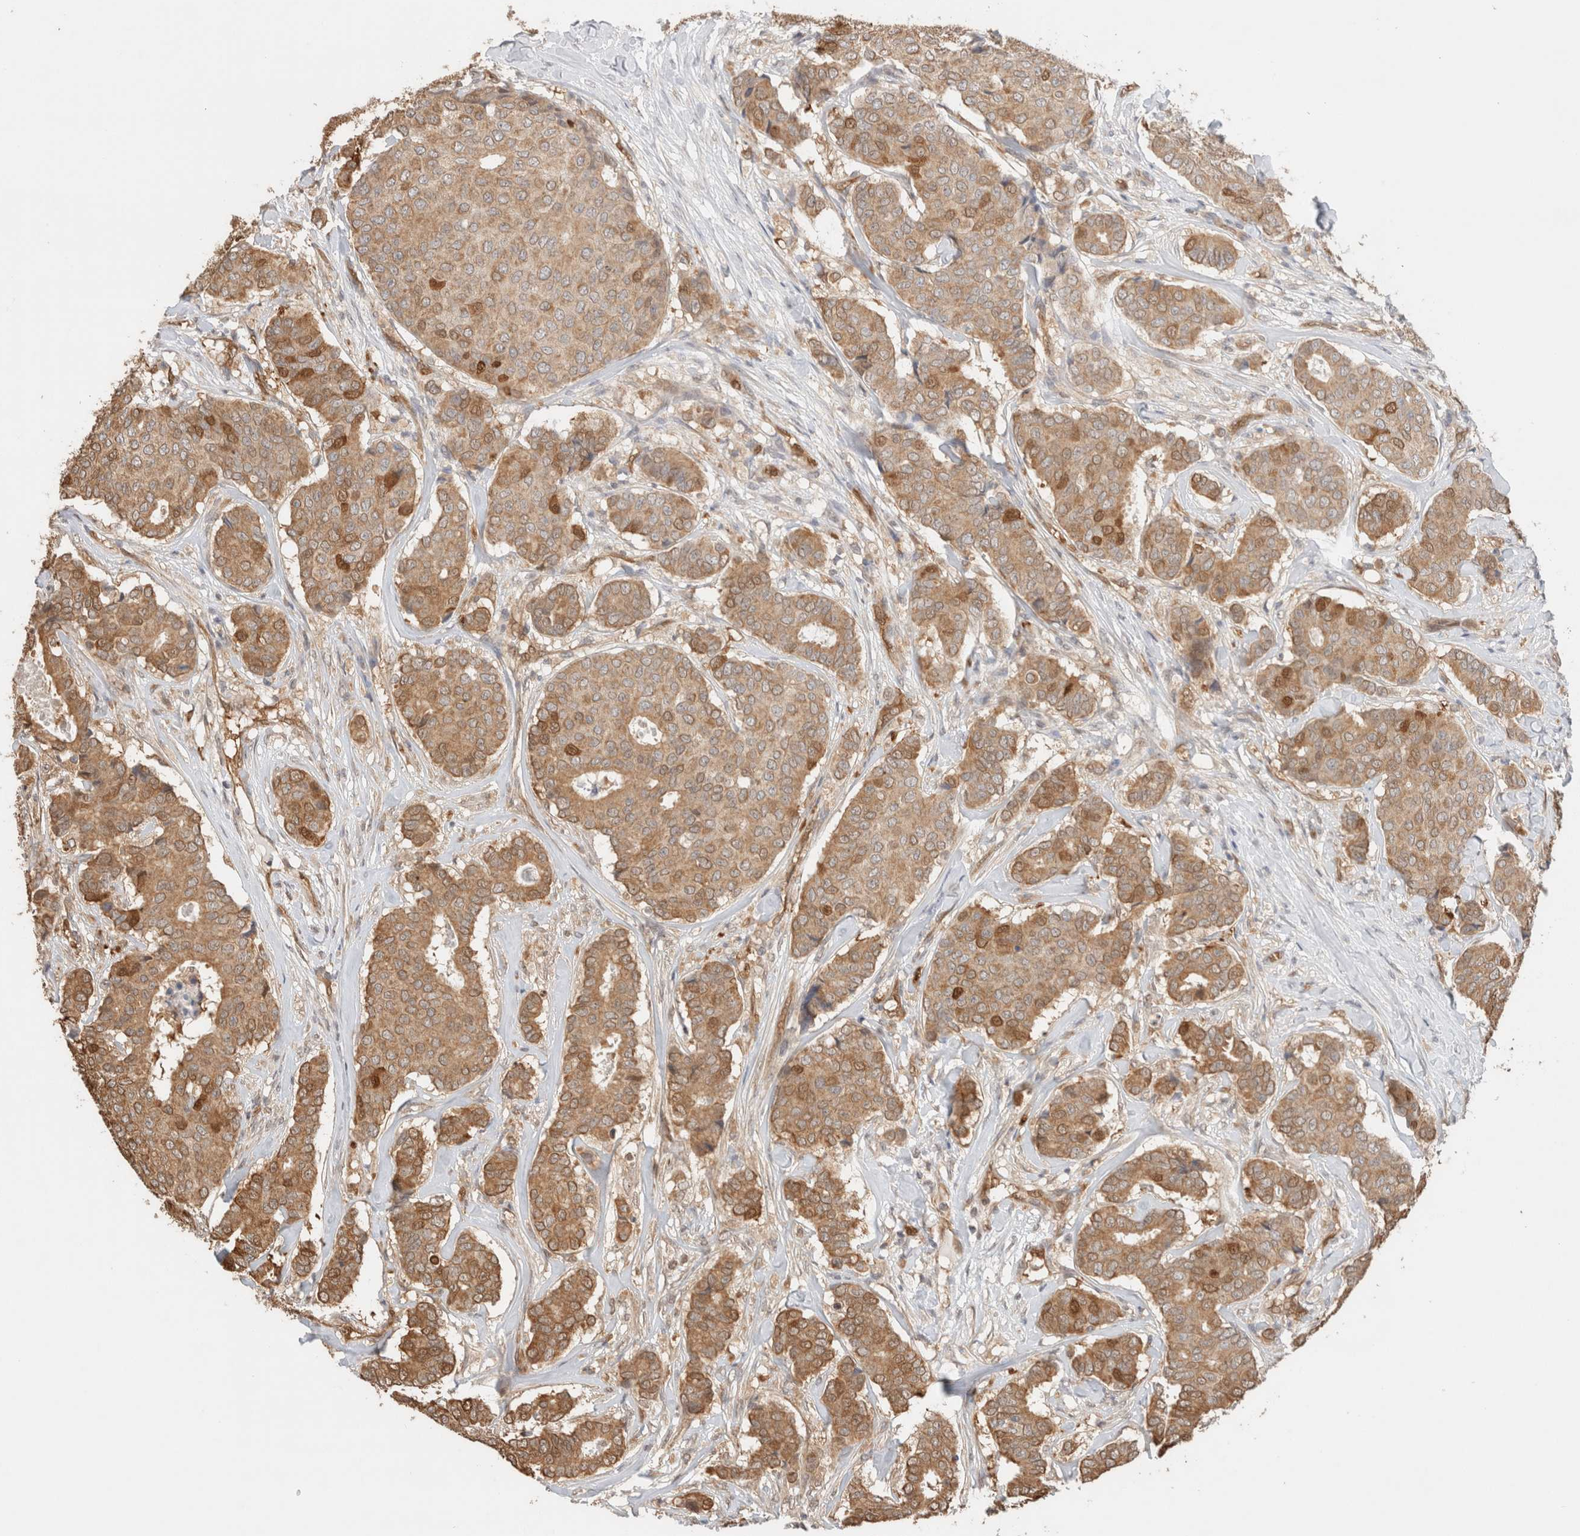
{"staining": {"intensity": "moderate", "quantity": ">75%", "location": "cytoplasmic/membranous,nuclear"}, "tissue": "breast cancer", "cell_type": "Tumor cells", "image_type": "cancer", "snomed": [{"axis": "morphology", "description": "Duct carcinoma"}, {"axis": "topography", "description": "Breast"}], "caption": "A brown stain shows moderate cytoplasmic/membranous and nuclear positivity of a protein in human breast cancer (infiltrating ductal carcinoma) tumor cells.", "gene": "CA13", "patient": {"sex": "female", "age": 75}}